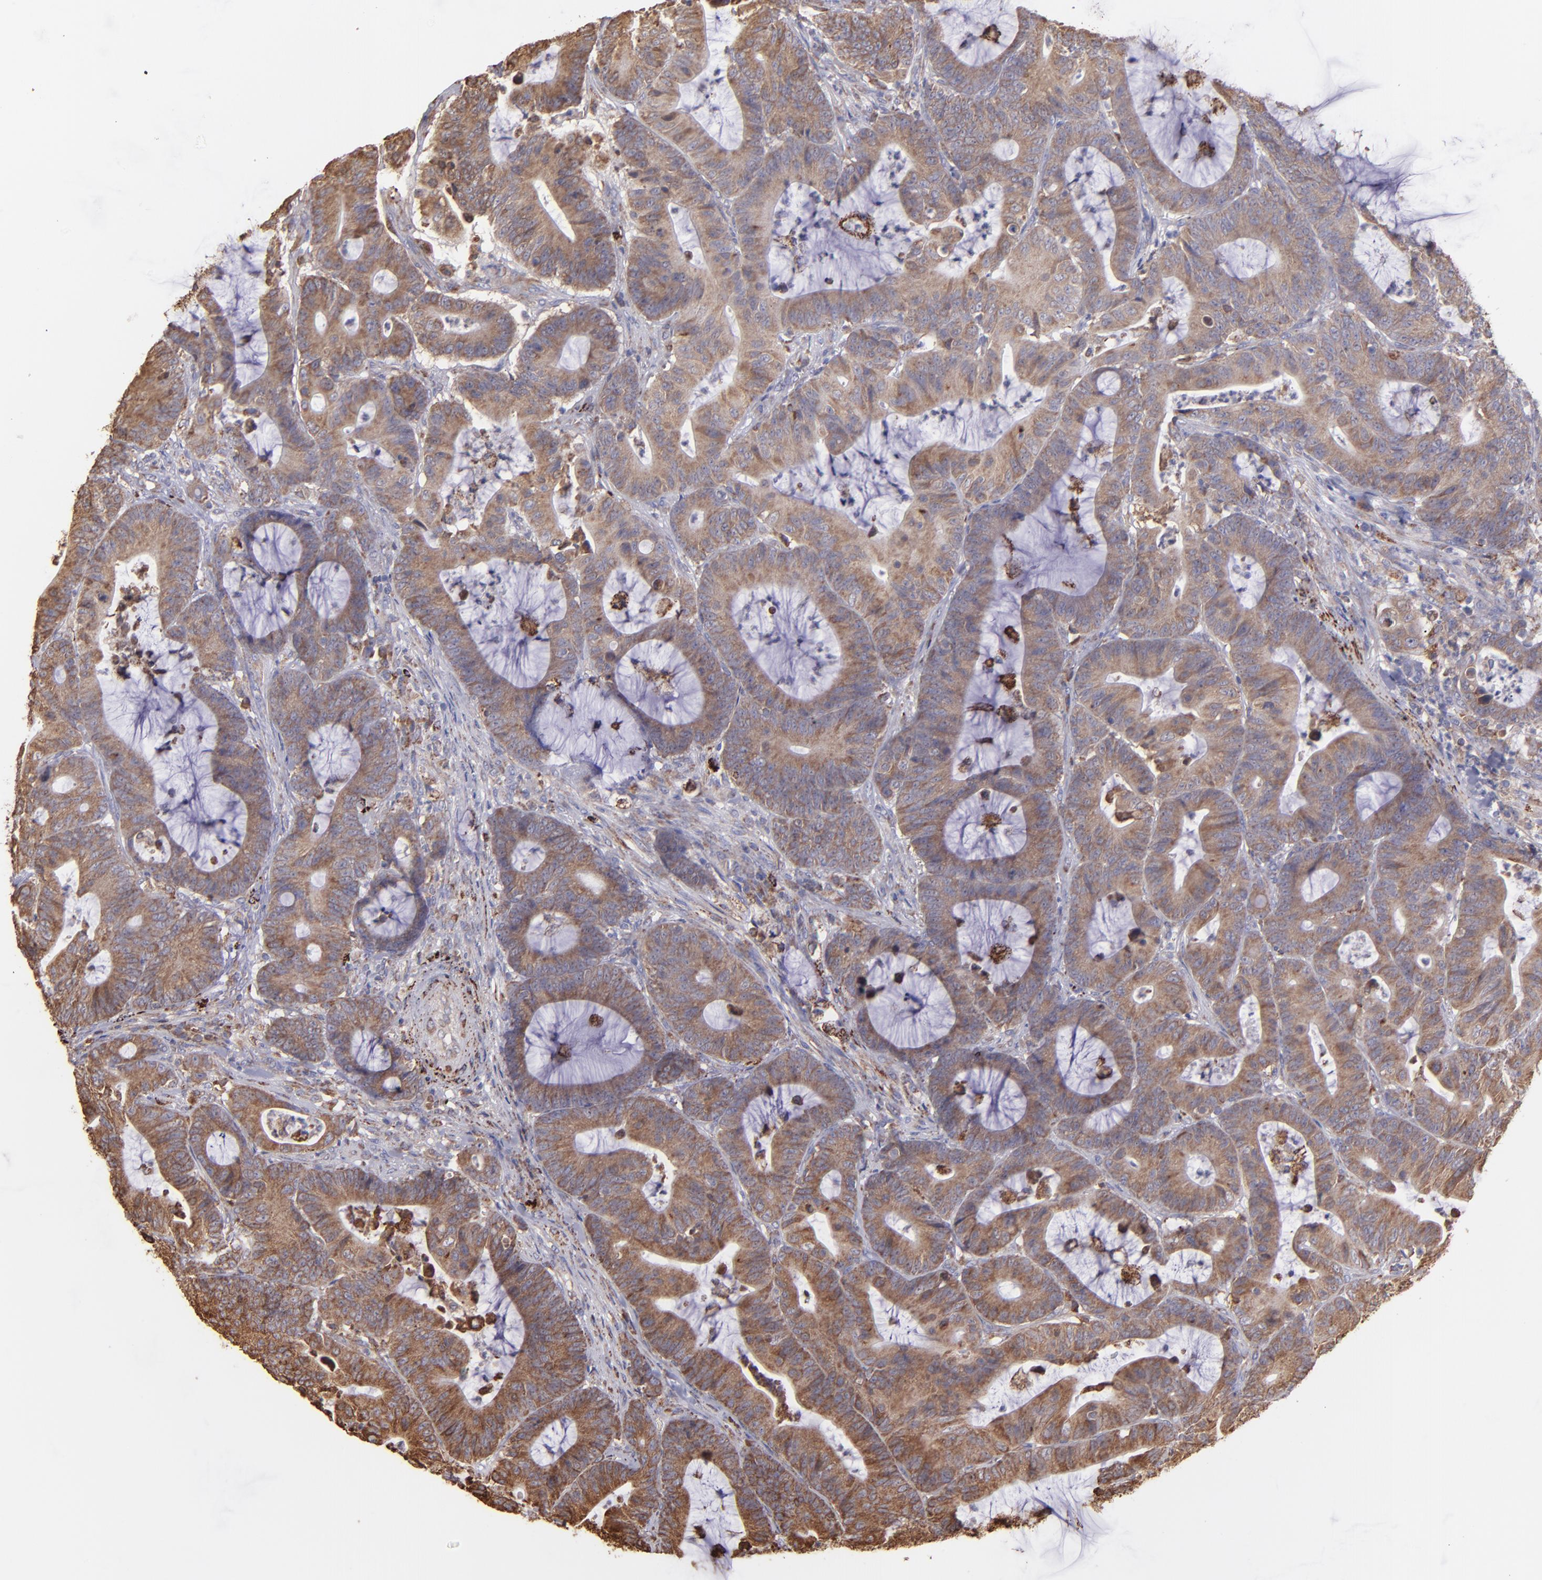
{"staining": {"intensity": "weak", "quantity": ">75%", "location": "cytoplasmic/membranous"}, "tissue": "colorectal cancer", "cell_type": "Tumor cells", "image_type": "cancer", "snomed": [{"axis": "morphology", "description": "Adenocarcinoma, NOS"}, {"axis": "topography", "description": "Colon"}], "caption": "A low amount of weak cytoplasmic/membranous staining is appreciated in about >75% of tumor cells in colorectal adenocarcinoma tissue. Nuclei are stained in blue.", "gene": "MAOB", "patient": {"sex": "female", "age": 84}}